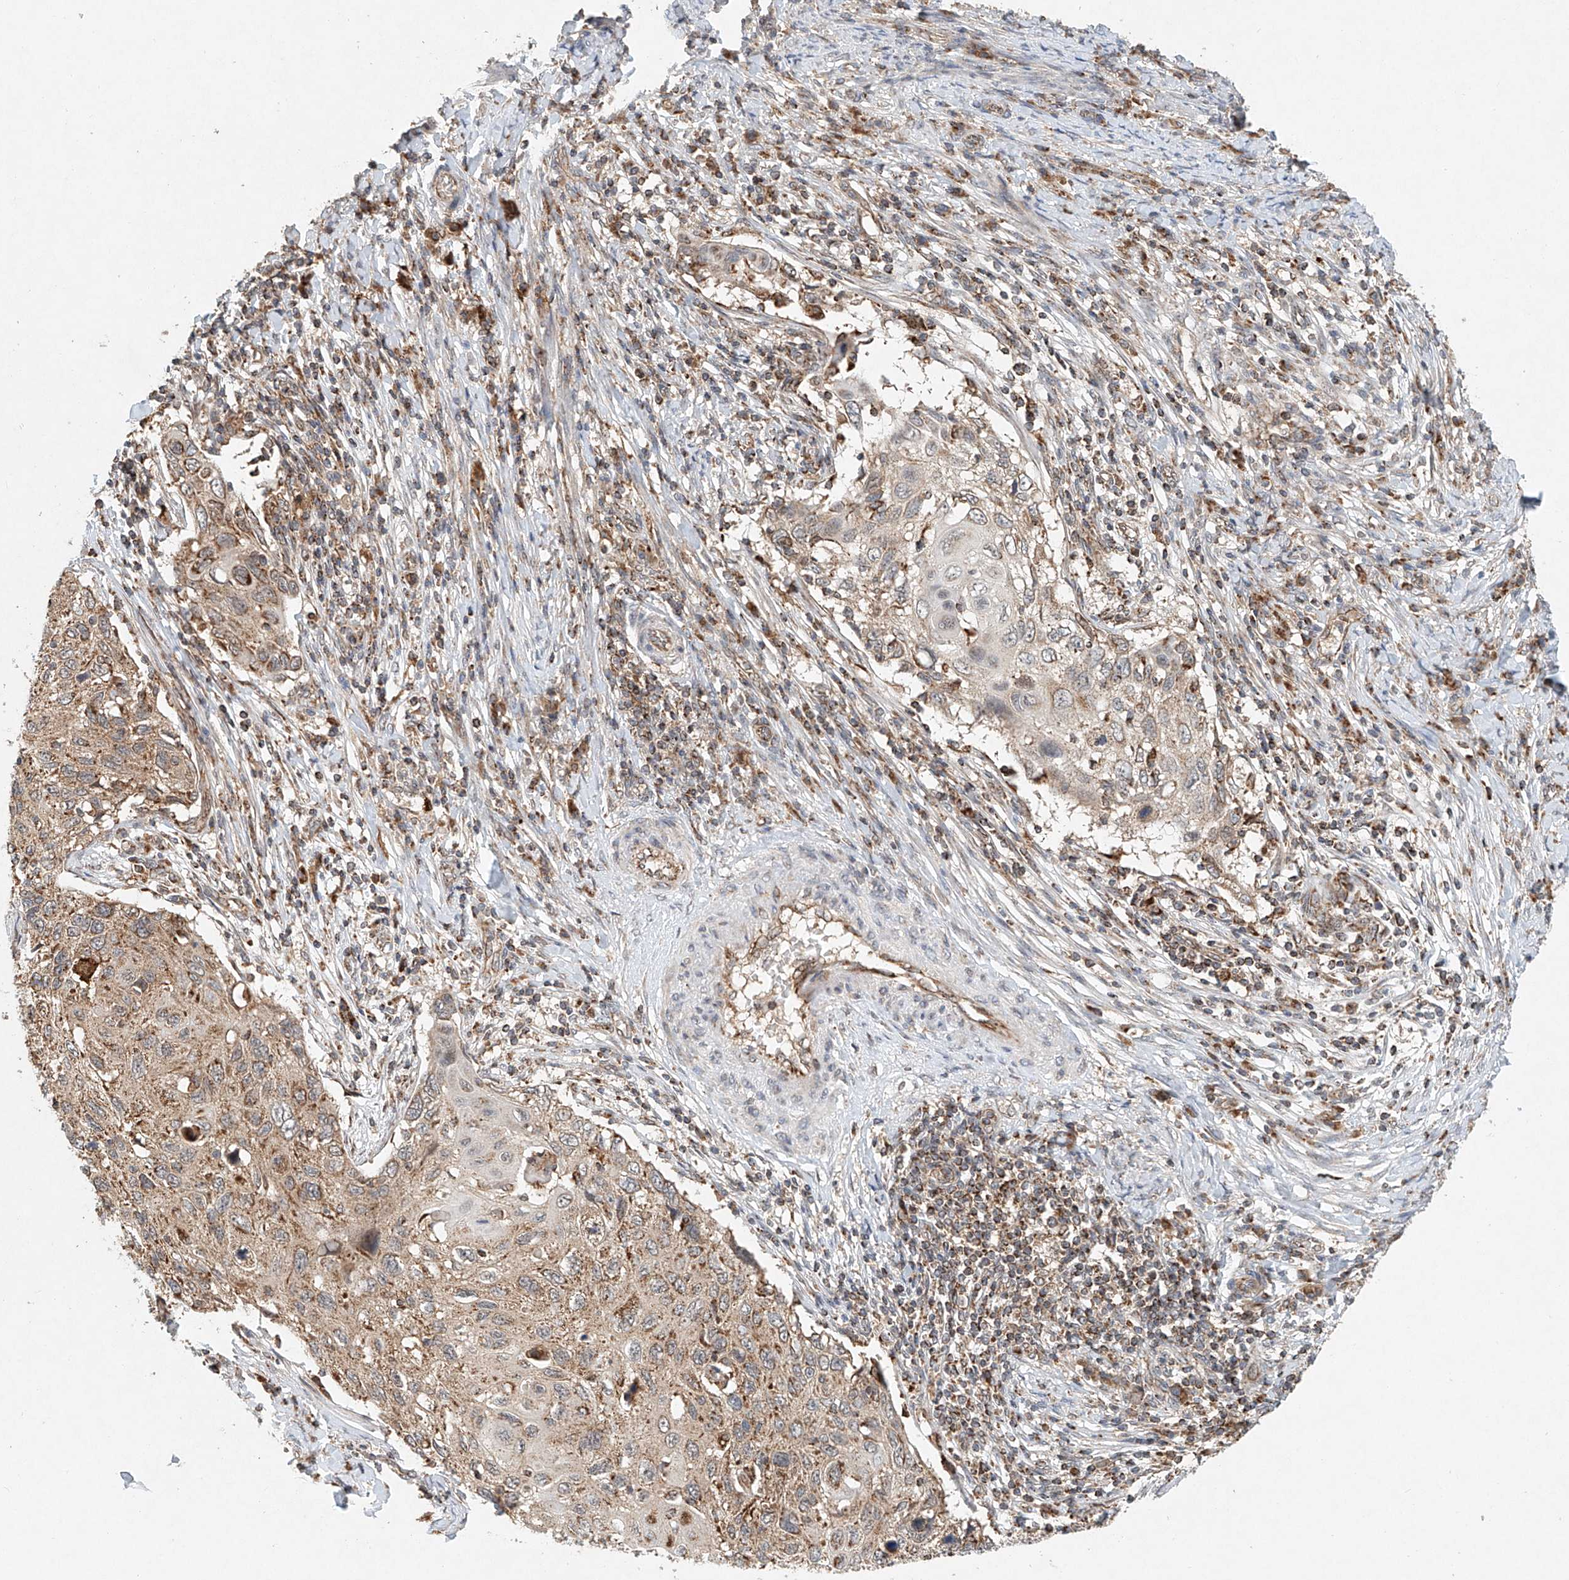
{"staining": {"intensity": "moderate", "quantity": "<25%", "location": "cytoplasmic/membranous"}, "tissue": "cervical cancer", "cell_type": "Tumor cells", "image_type": "cancer", "snomed": [{"axis": "morphology", "description": "Squamous cell carcinoma, NOS"}, {"axis": "topography", "description": "Cervix"}], "caption": "Immunohistochemistry (DAB (3,3'-diaminobenzidine)) staining of human squamous cell carcinoma (cervical) reveals moderate cytoplasmic/membranous protein staining in about <25% of tumor cells.", "gene": "DCAF11", "patient": {"sex": "female", "age": 70}}